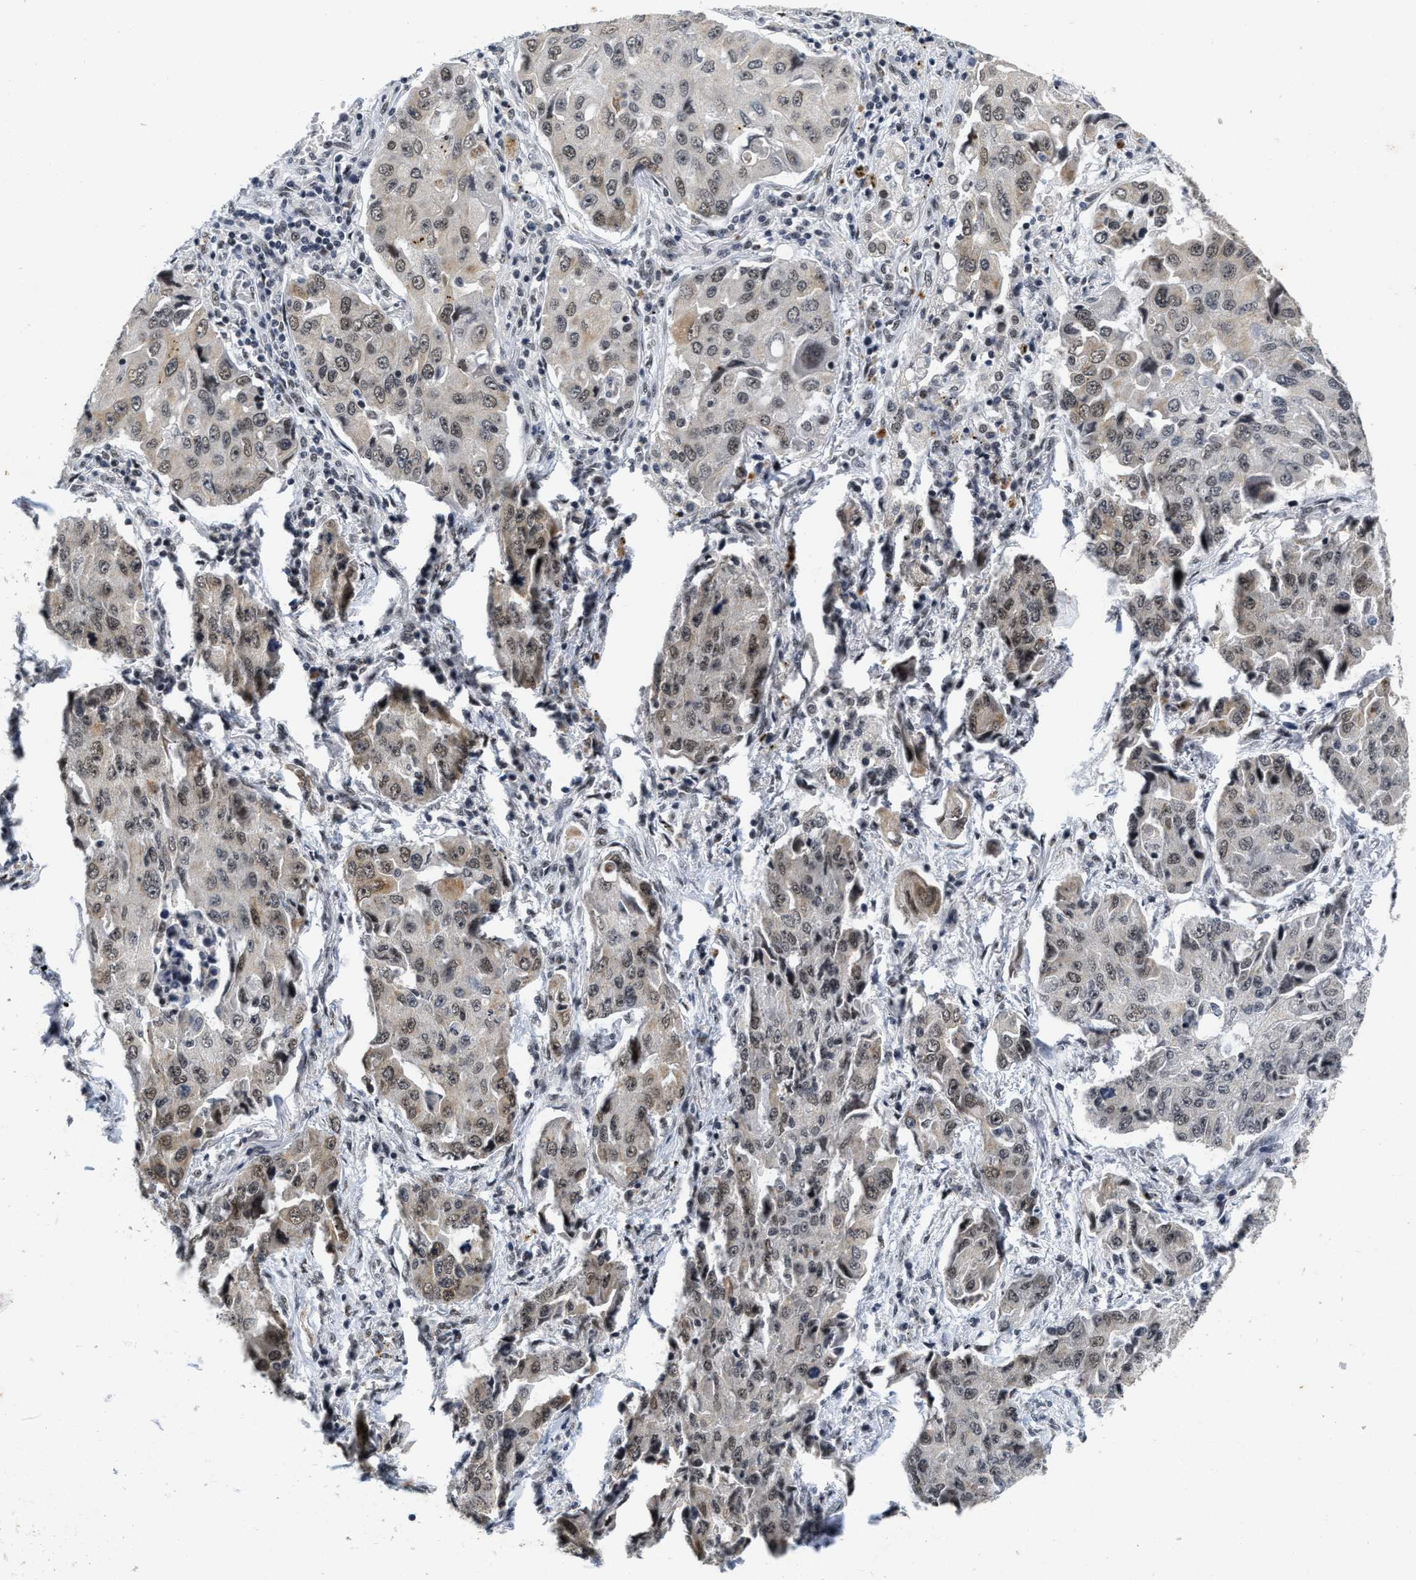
{"staining": {"intensity": "weak", "quantity": "<25%", "location": "cytoplasmic/membranous,nuclear"}, "tissue": "lung cancer", "cell_type": "Tumor cells", "image_type": "cancer", "snomed": [{"axis": "morphology", "description": "Adenocarcinoma, NOS"}, {"axis": "topography", "description": "Lung"}], "caption": "Immunohistochemical staining of human adenocarcinoma (lung) reveals no significant staining in tumor cells.", "gene": "INIP", "patient": {"sex": "female", "age": 65}}